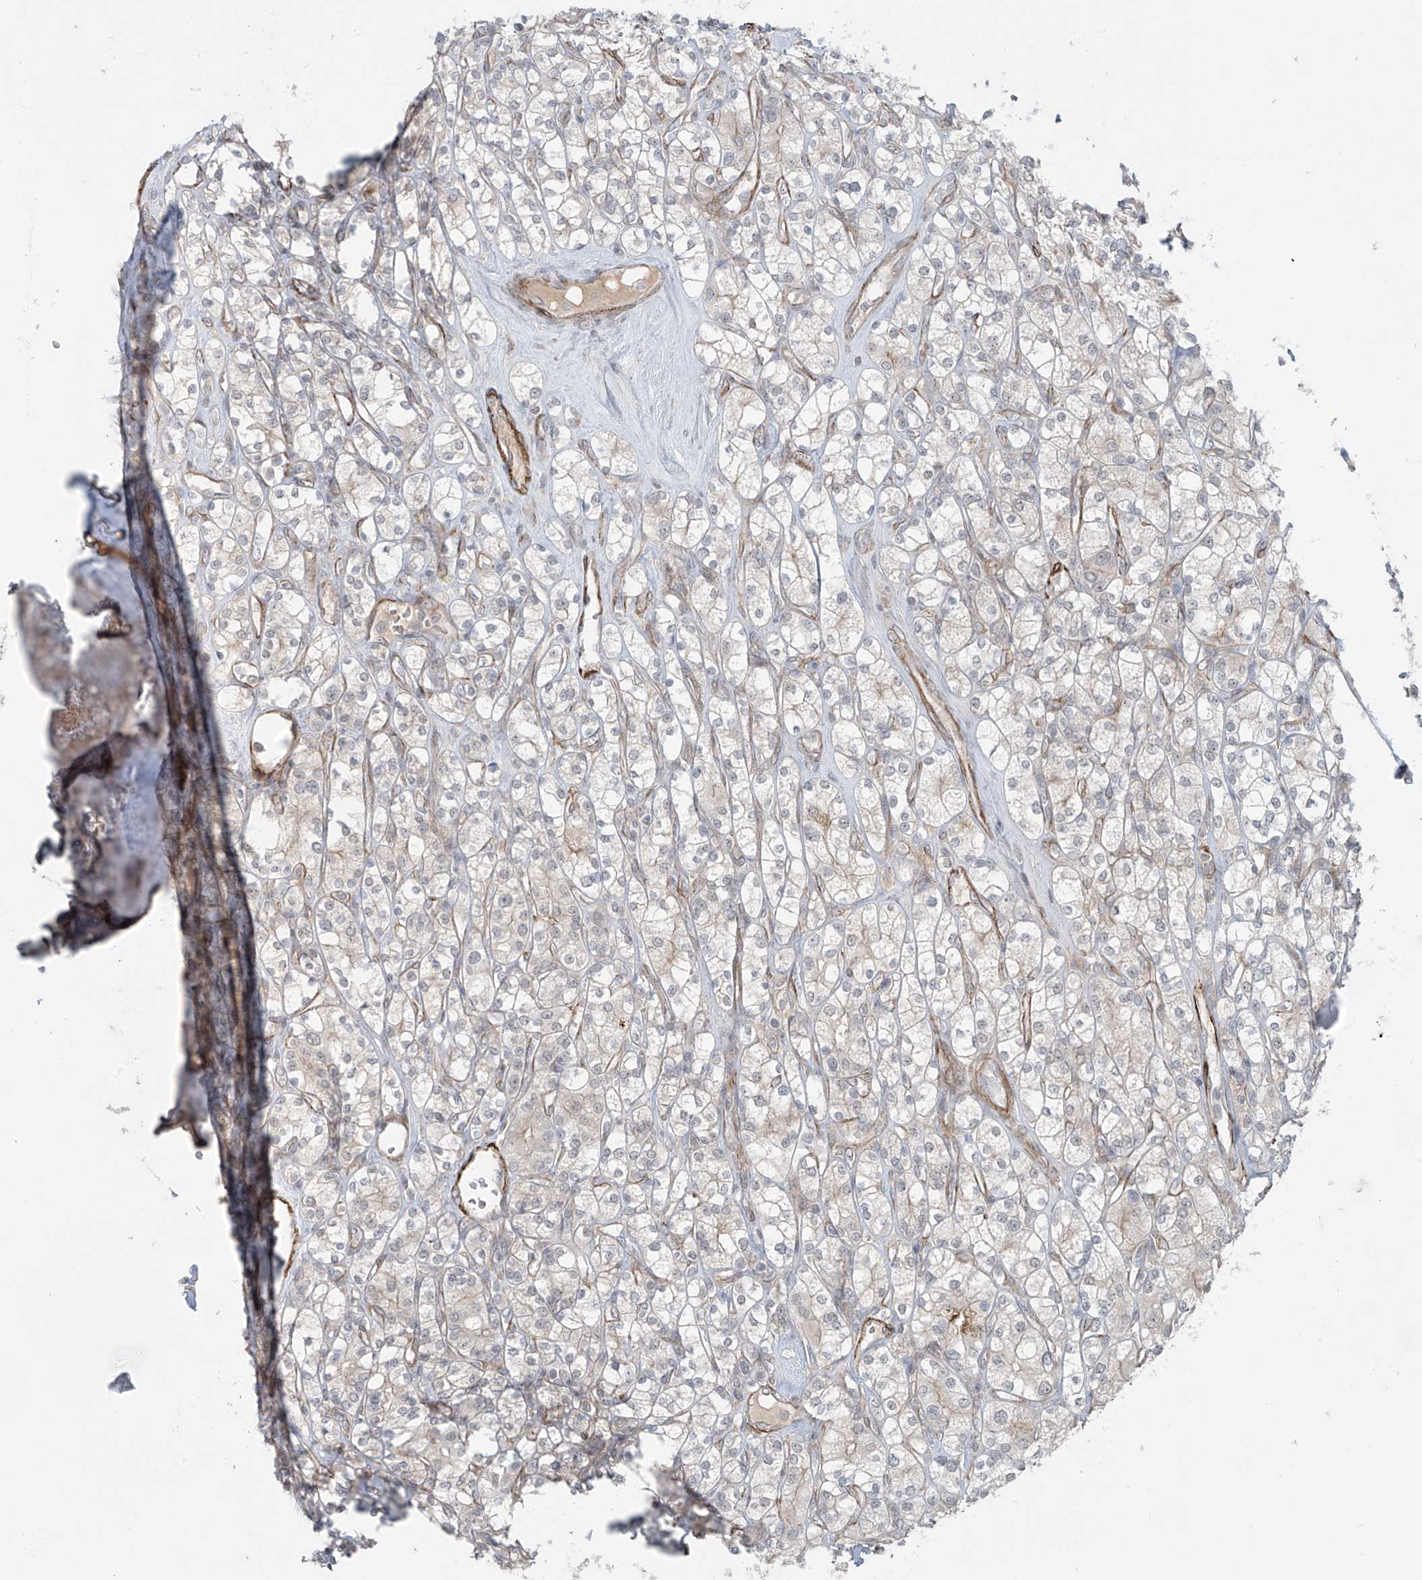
{"staining": {"intensity": "negative", "quantity": "none", "location": "none"}, "tissue": "renal cancer", "cell_type": "Tumor cells", "image_type": "cancer", "snomed": [{"axis": "morphology", "description": "Adenocarcinoma, NOS"}, {"axis": "topography", "description": "Kidney"}], "caption": "An image of human renal adenocarcinoma is negative for staining in tumor cells.", "gene": "RASGEF1A", "patient": {"sex": "male", "age": 77}}